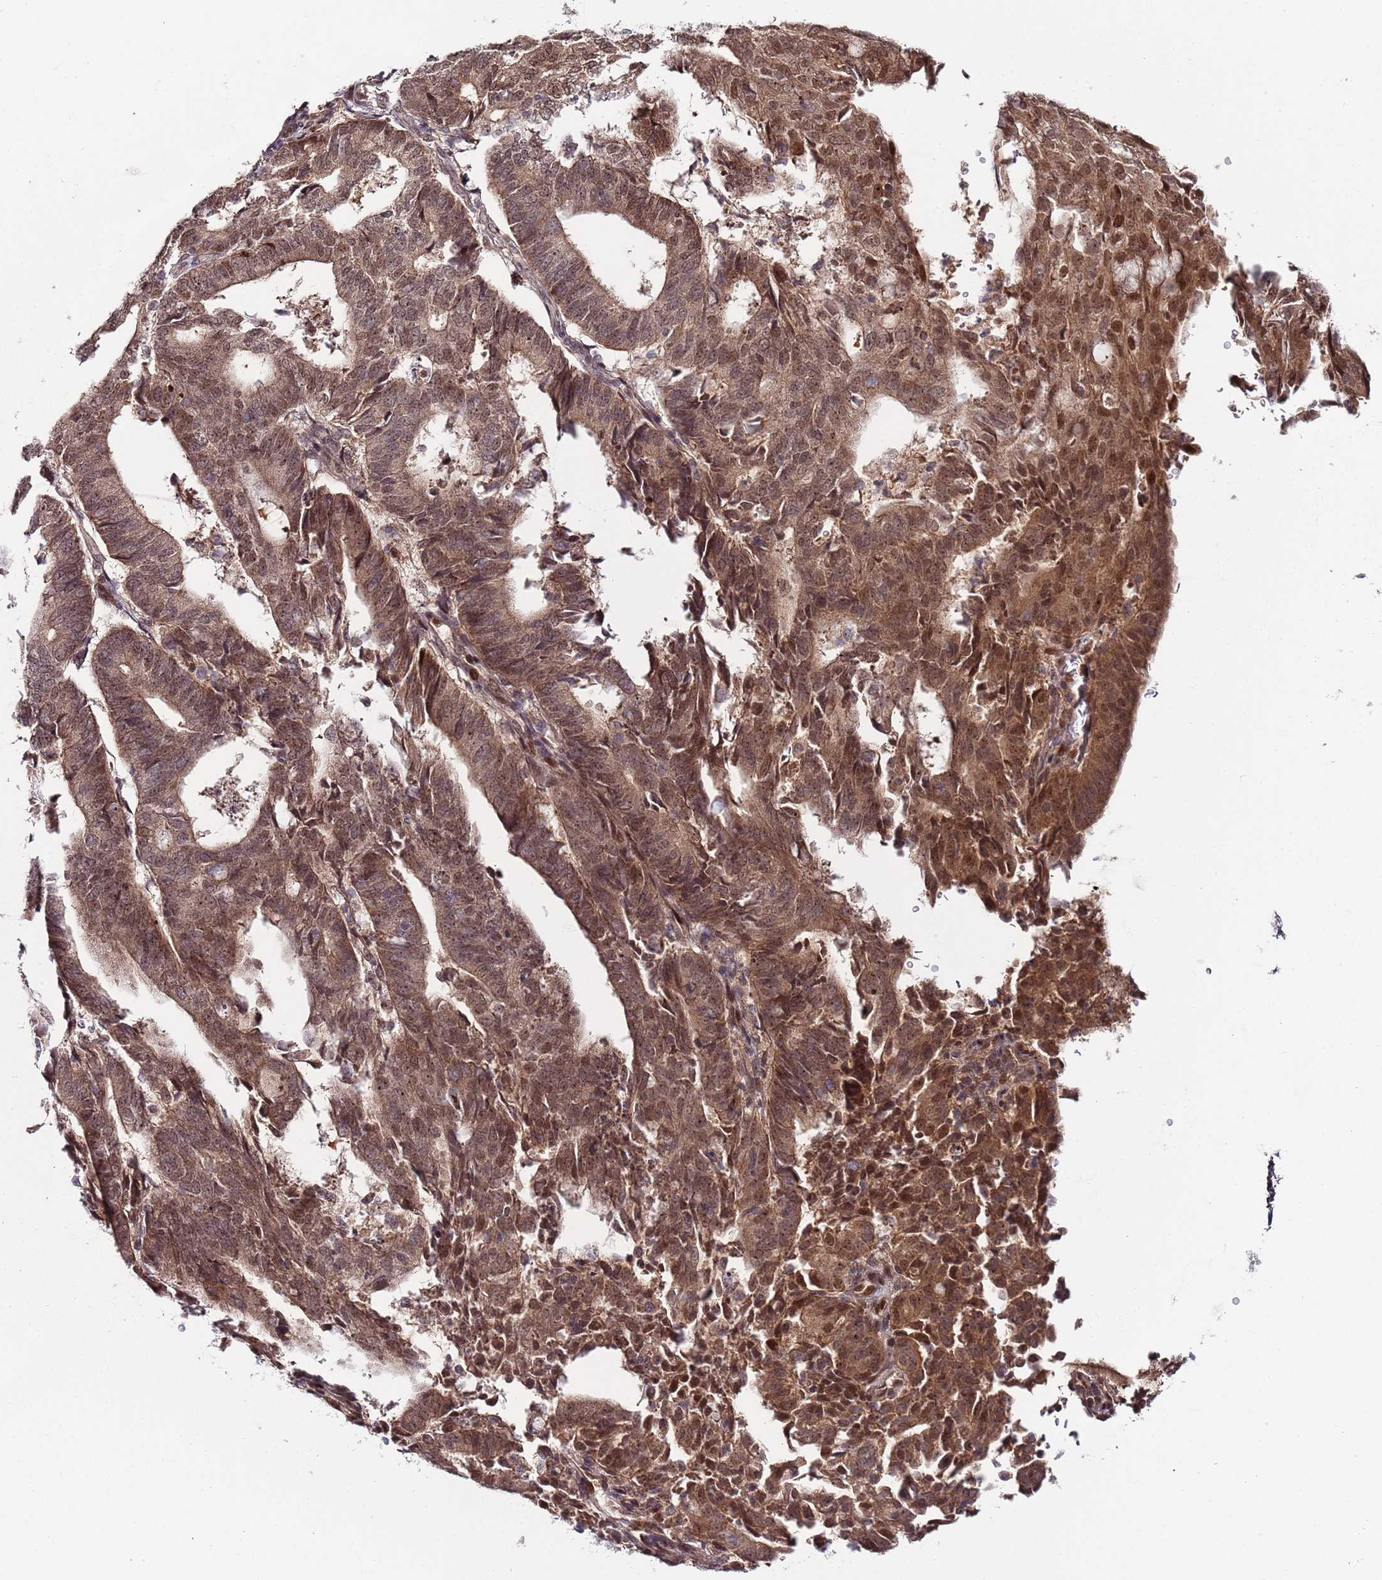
{"staining": {"intensity": "weak", "quantity": ">75%", "location": "cytoplasmic/membranous,nuclear"}, "tissue": "endometrial cancer", "cell_type": "Tumor cells", "image_type": "cancer", "snomed": [{"axis": "morphology", "description": "Adenocarcinoma, NOS"}, {"axis": "topography", "description": "Endometrium"}], "caption": "Immunohistochemistry (IHC) staining of endometrial cancer, which exhibits low levels of weak cytoplasmic/membranous and nuclear positivity in about >75% of tumor cells indicating weak cytoplasmic/membranous and nuclear protein expression. The staining was performed using DAB (3,3'-diaminobenzidine) (brown) for protein detection and nuclei were counterstained in hematoxylin (blue).", "gene": "EDC3", "patient": {"sex": "female", "age": 70}}